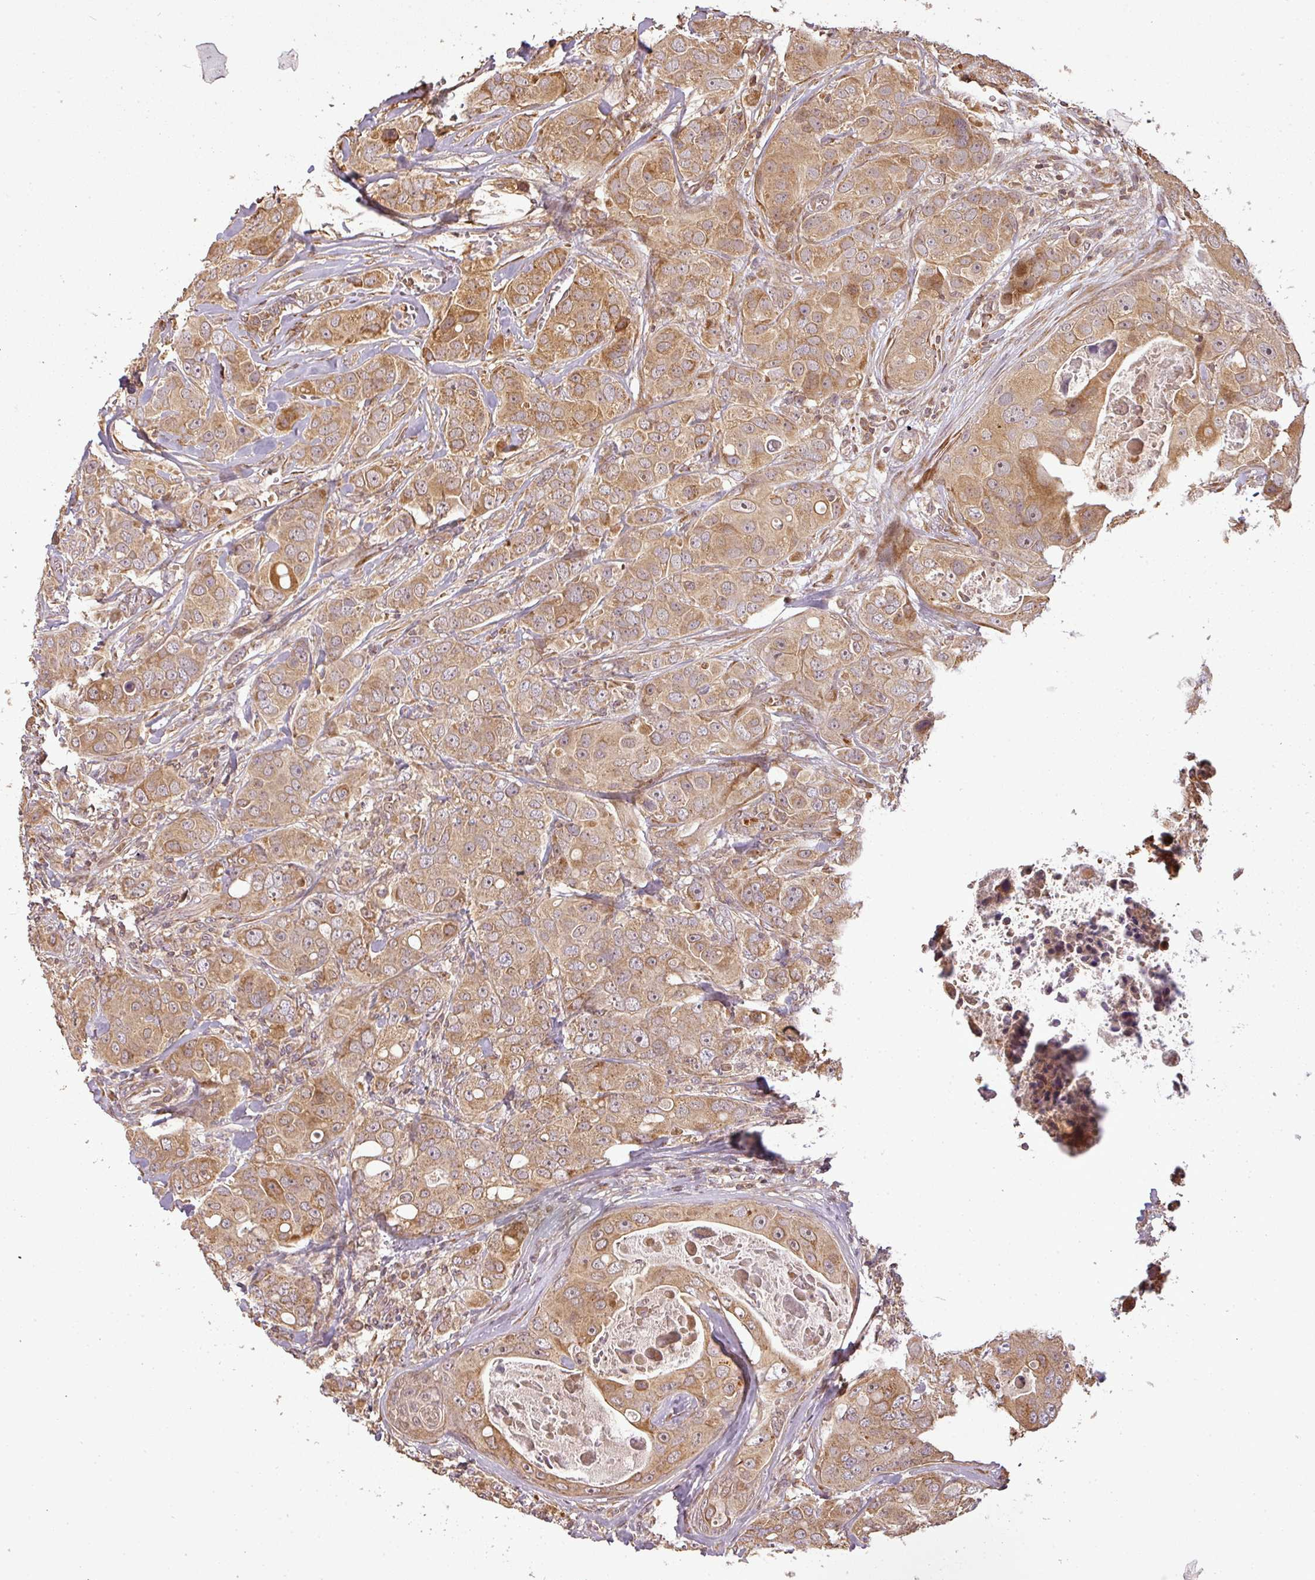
{"staining": {"intensity": "moderate", "quantity": ">75%", "location": "cytoplasmic/membranous,nuclear"}, "tissue": "breast cancer", "cell_type": "Tumor cells", "image_type": "cancer", "snomed": [{"axis": "morphology", "description": "Duct carcinoma"}, {"axis": "topography", "description": "Breast"}], "caption": "The micrograph exhibits staining of breast cancer (invasive ductal carcinoma), revealing moderate cytoplasmic/membranous and nuclear protein positivity (brown color) within tumor cells.", "gene": "FAIM", "patient": {"sex": "female", "age": 43}}